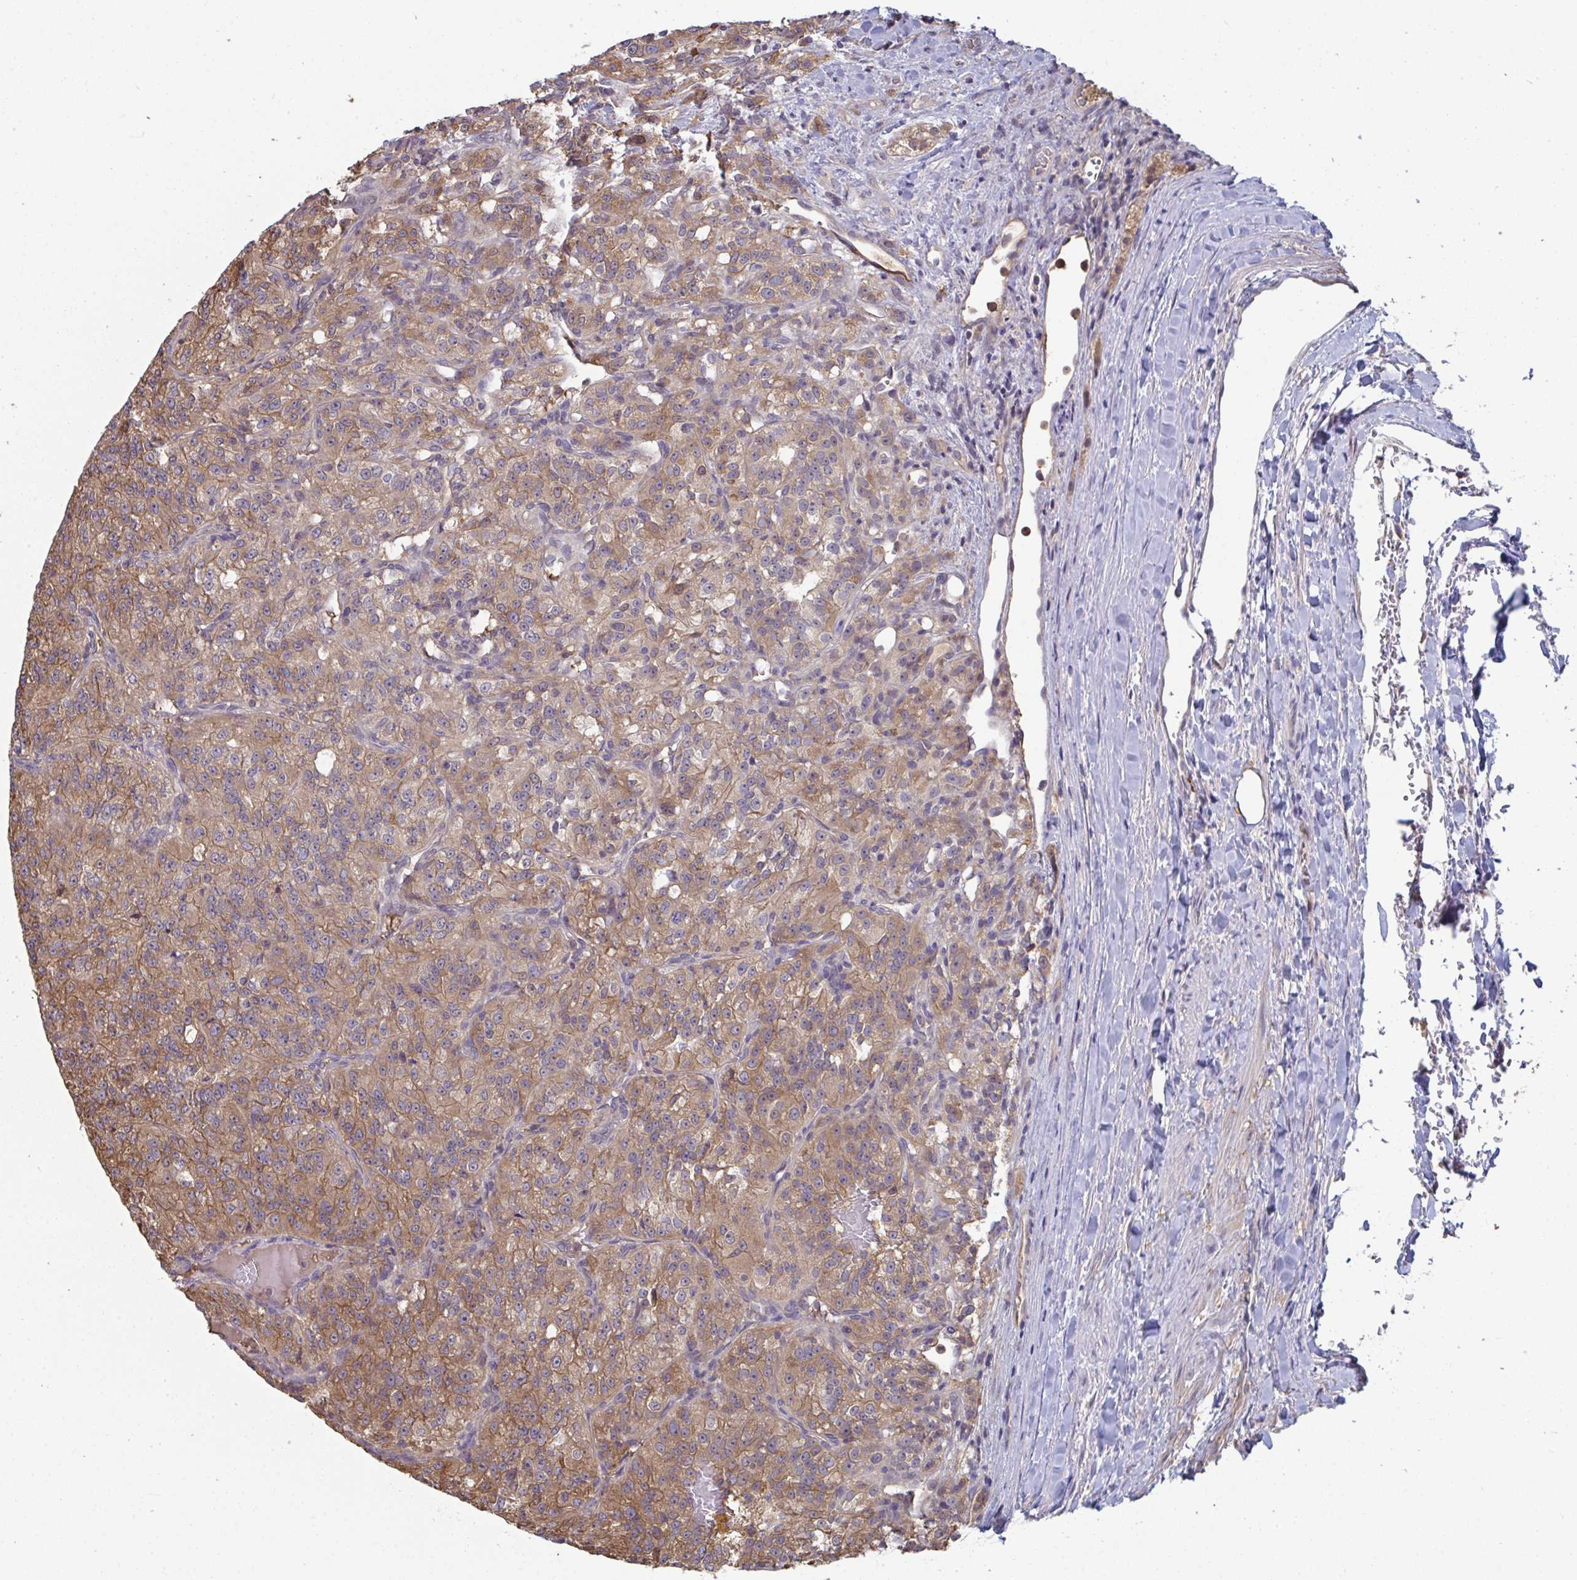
{"staining": {"intensity": "moderate", "quantity": ">75%", "location": "cytoplasmic/membranous"}, "tissue": "renal cancer", "cell_type": "Tumor cells", "image_type": "cancer", "snomed": [{"axis": "morphology", "description": "Adenocarcinoma, NOS"}, {"axis": "topography", "description": "Kidney"}], "caption": "A brown stain highlights moderate cytoplasmic/membranous expression of a protein in human renal cancer (adenocarcinoma) tumor cells.", "gene": "TTC9C", "patient": {"sex": "female", "age": 63}}